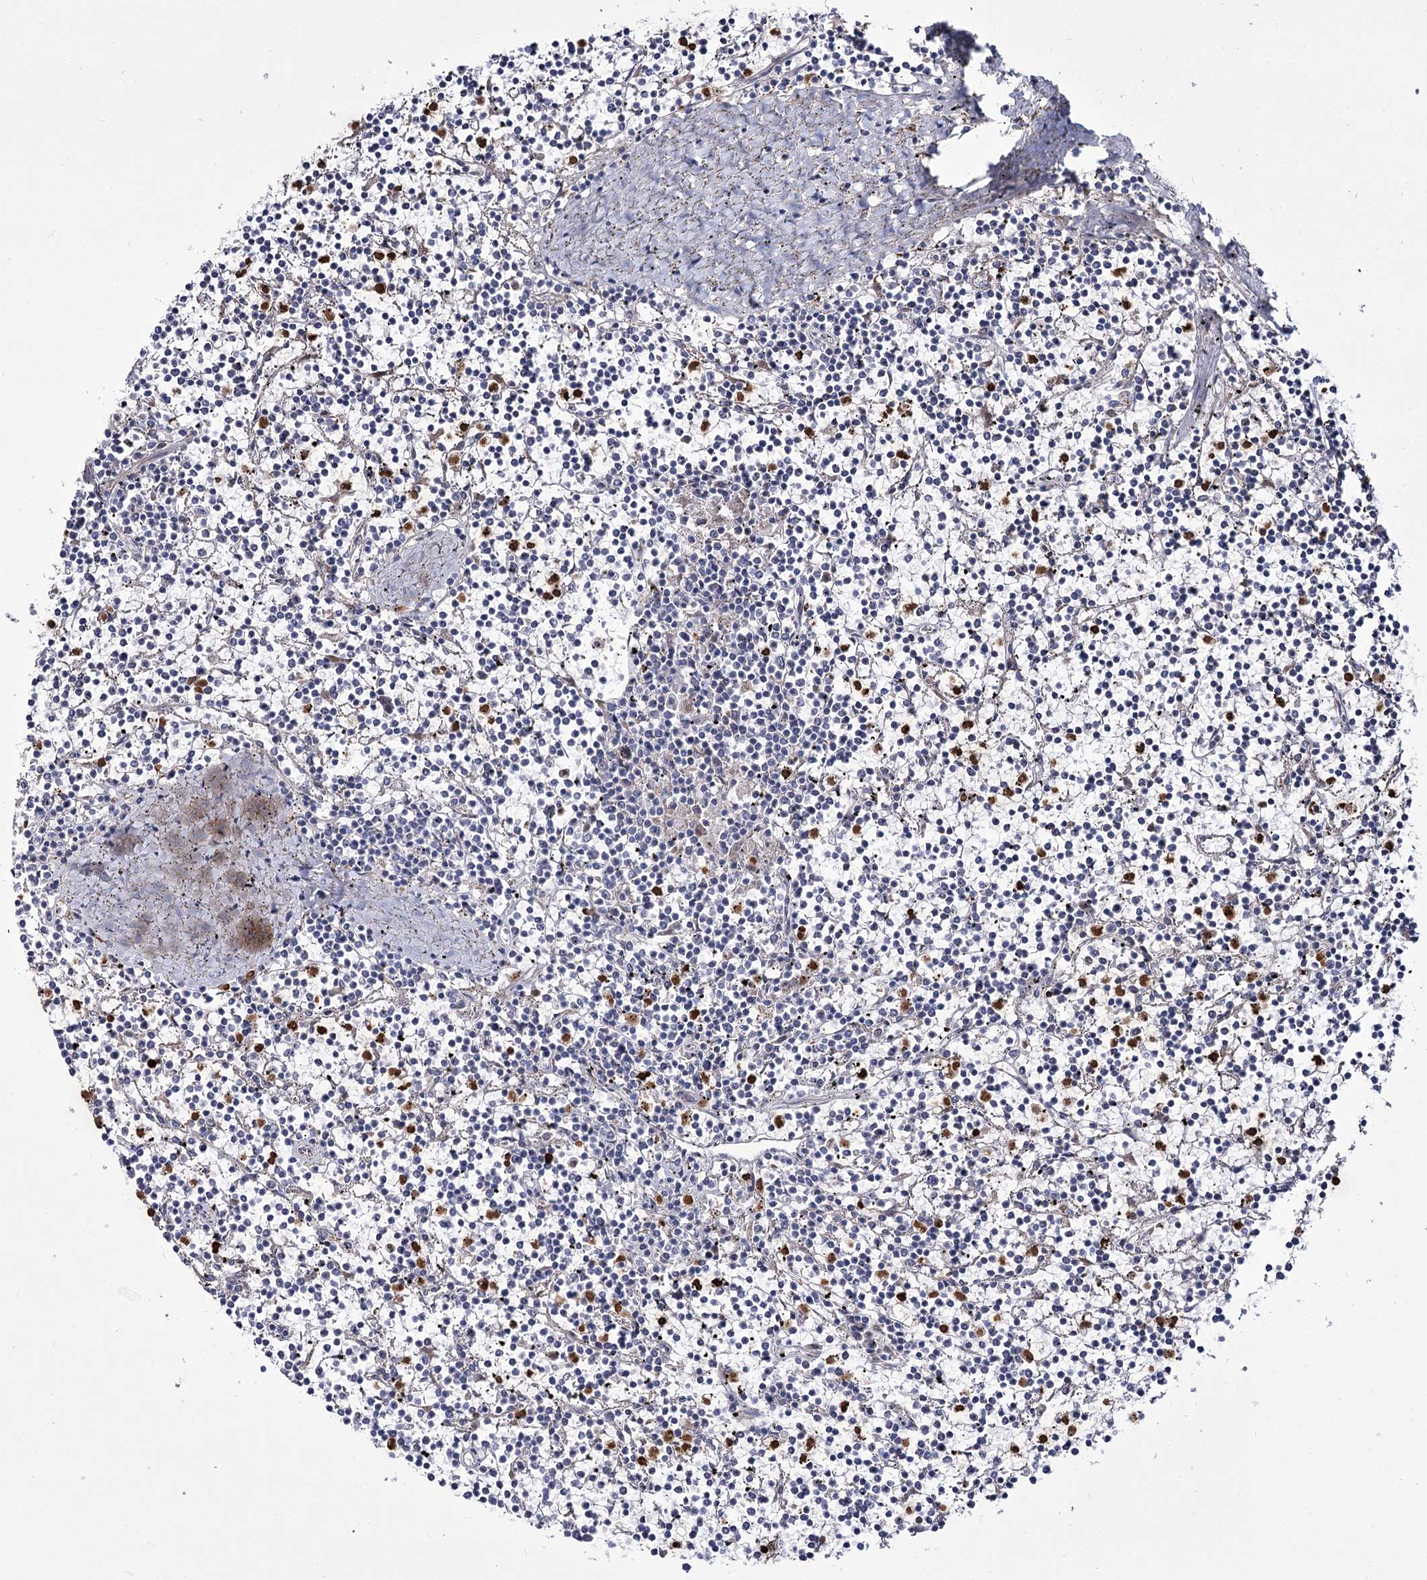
{"staining": {"intensity": "negative", "quantity": "none", "location": "none"}, "tissue": "lymphoma", "cell_type": "Tumor cells", "image_type": "cancer", "snomed": [{"axis": "morphology", "description": "Malignant lymphoma, non-Hodgkin's type, Low grade"}, {"axis": "topography", "description": "Spleen"}], "caption": "Immunohistochemical staining of malignant lymphoma, non-Hodgkin's type (low-grade) demonstrates no significant staining in tumor cells.", "gene": "ME3", "patient": {"sex": "female", "age": 19}}